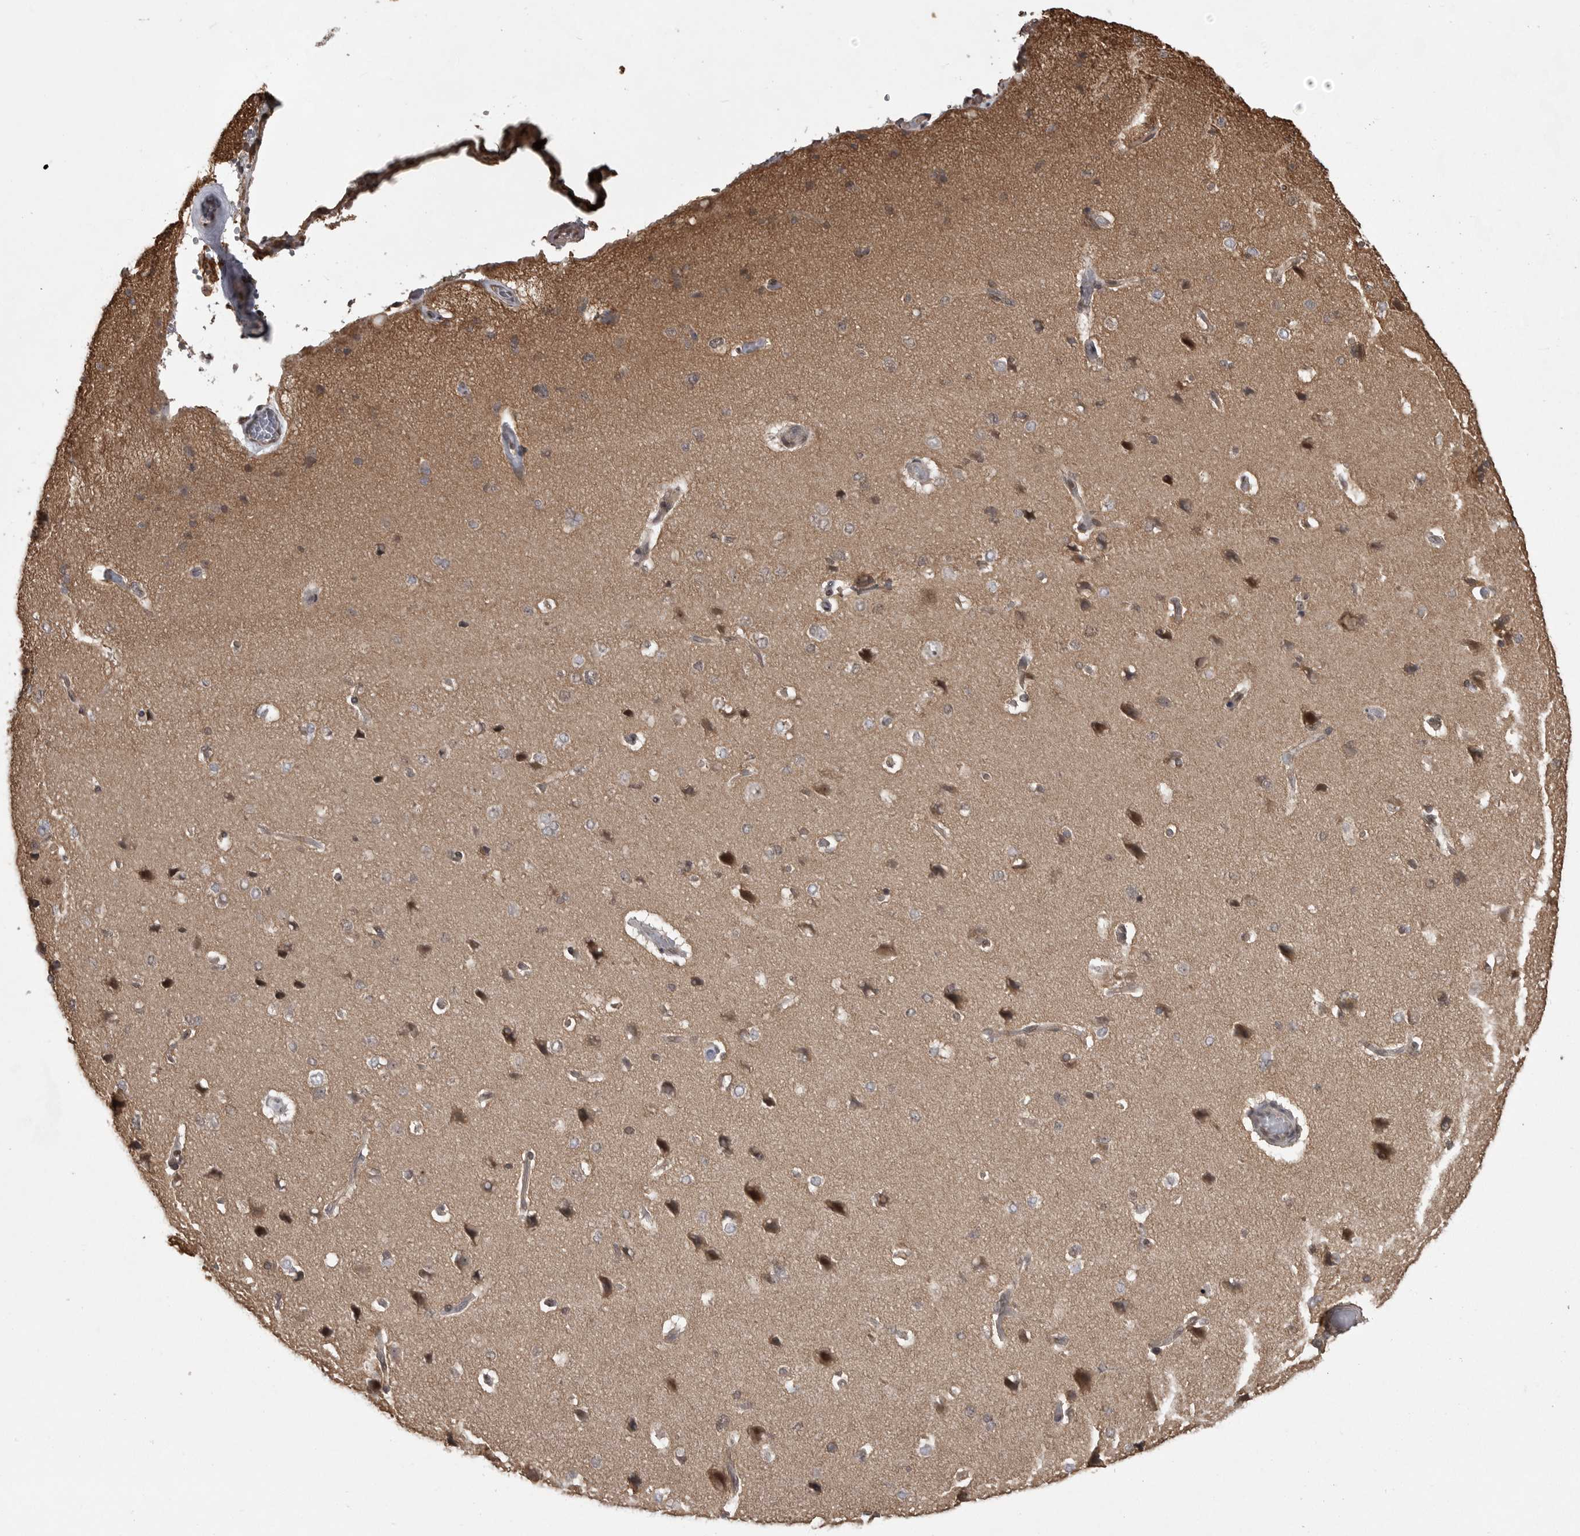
{"staining": {"intensity": "weak", "quantity": "25%-75%", "location": "cytoplasmic/membranous"}, "tissue": "cerebral cortex", "cell_type": "Endothelial cells", "image_type": "normal", "snomed": [{"axis": "morphology", "description": "Normal tissue, NOS"}, {"axis": "topography", "description": "Cerebral cortex"}], "caption": "Approximately 25%-75% of endothelial cells in normal human cerebral cortex demonstrate weak cytoplasmic/membranous protein staining as visualized by brown immunohistochemical staining.", "gene": "DNAJC8", "patient": {"sex": "male", "age": 62}}